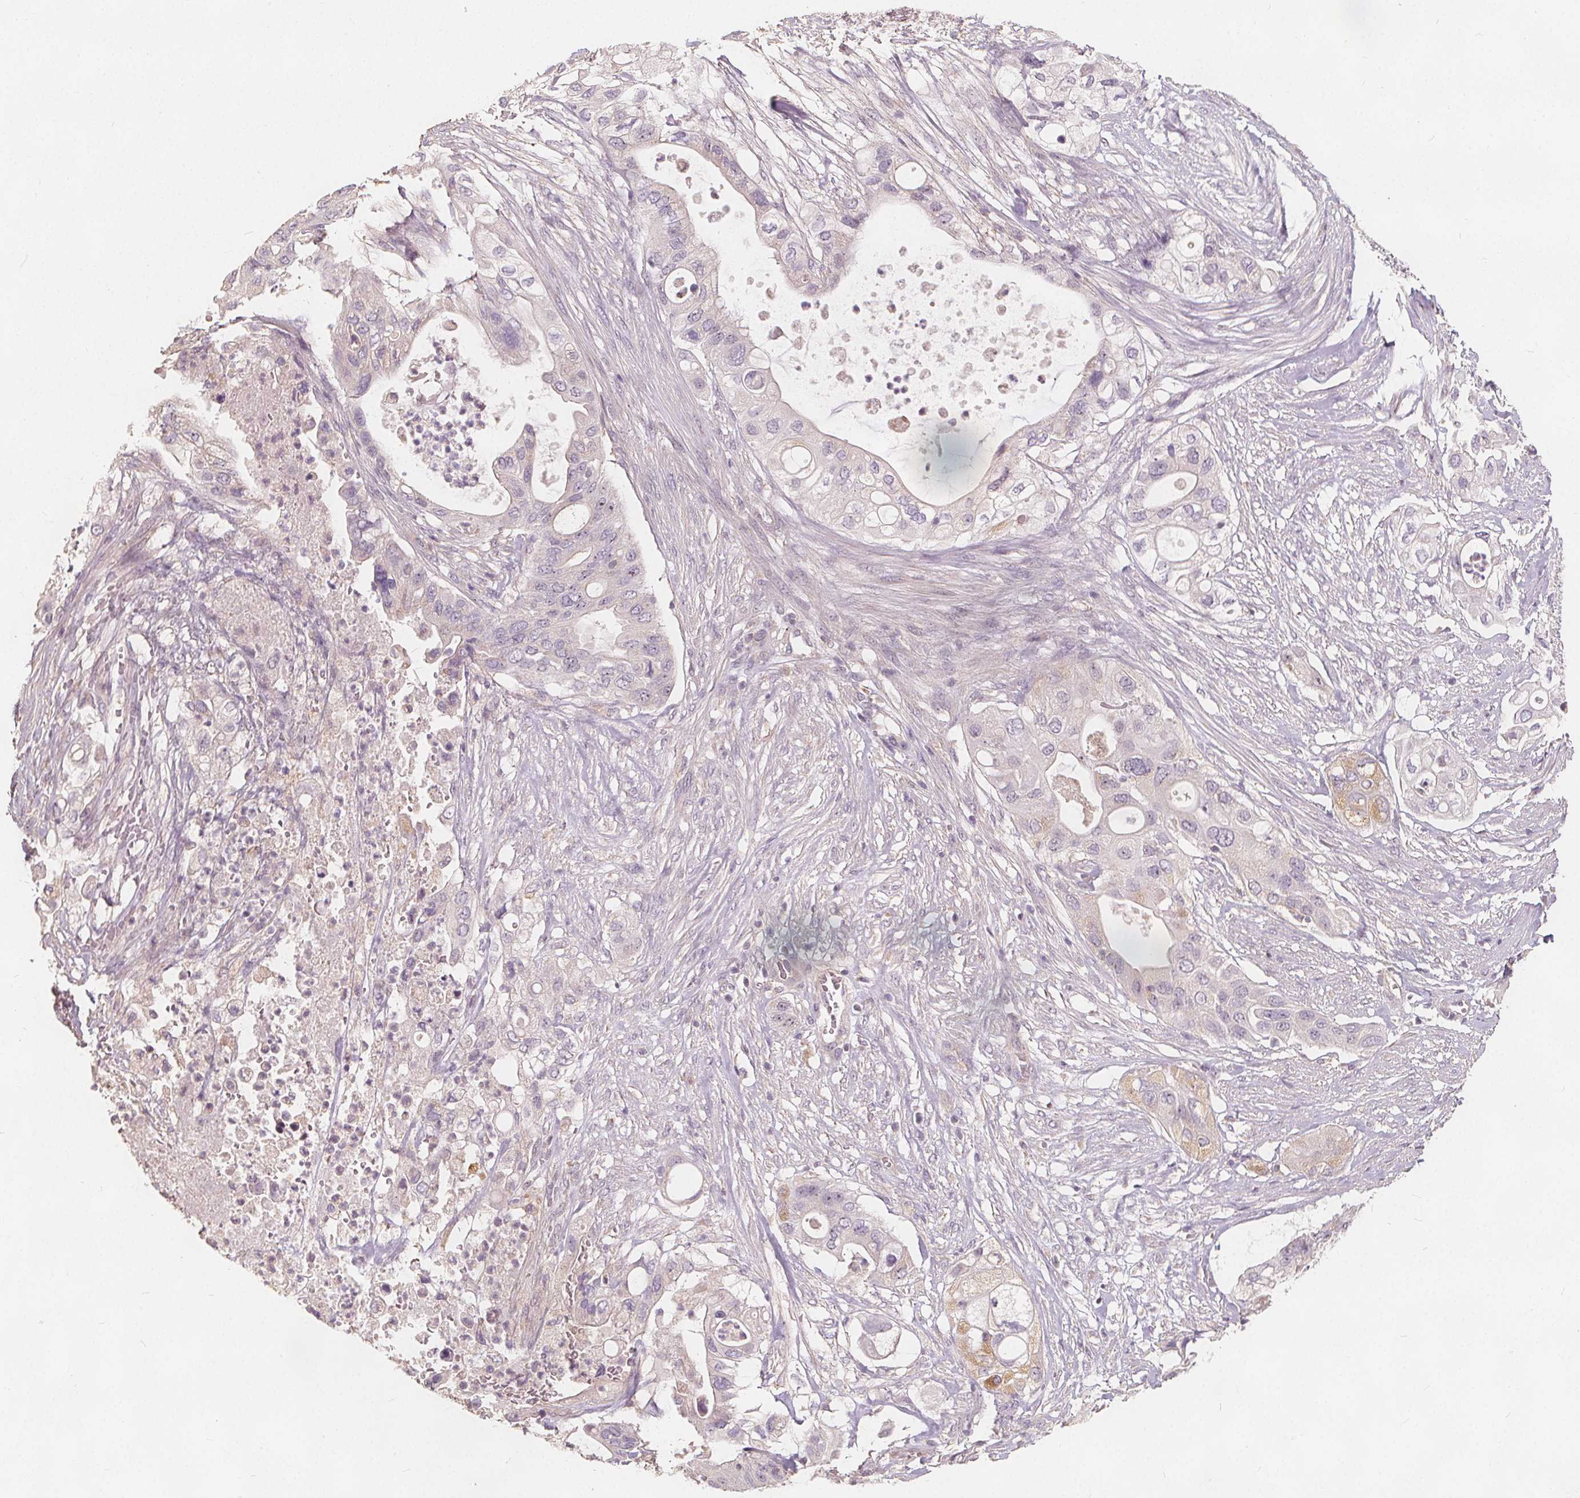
{"staining": {"intensity": "negative", "quantity": "none", "location": "none"}, "tissue": "pancreatic cancer", "cell_type": "Tumor cells", "image_type": "cancer", "snomed": [{"axis": "morphology", "description": "Adenocarcinoma, NOS"}, {"axis": "topography", "description": "Pancreas"}], "caption": "Immunohistochemistry (IHC) photomicrograph of pancreatic cancer (adenocarcinoma) stained for a protein (brown), which exhibits no expression in tumor cells.", "gene": "DRC3", "patient": {"sex": "female", "age": 72}}